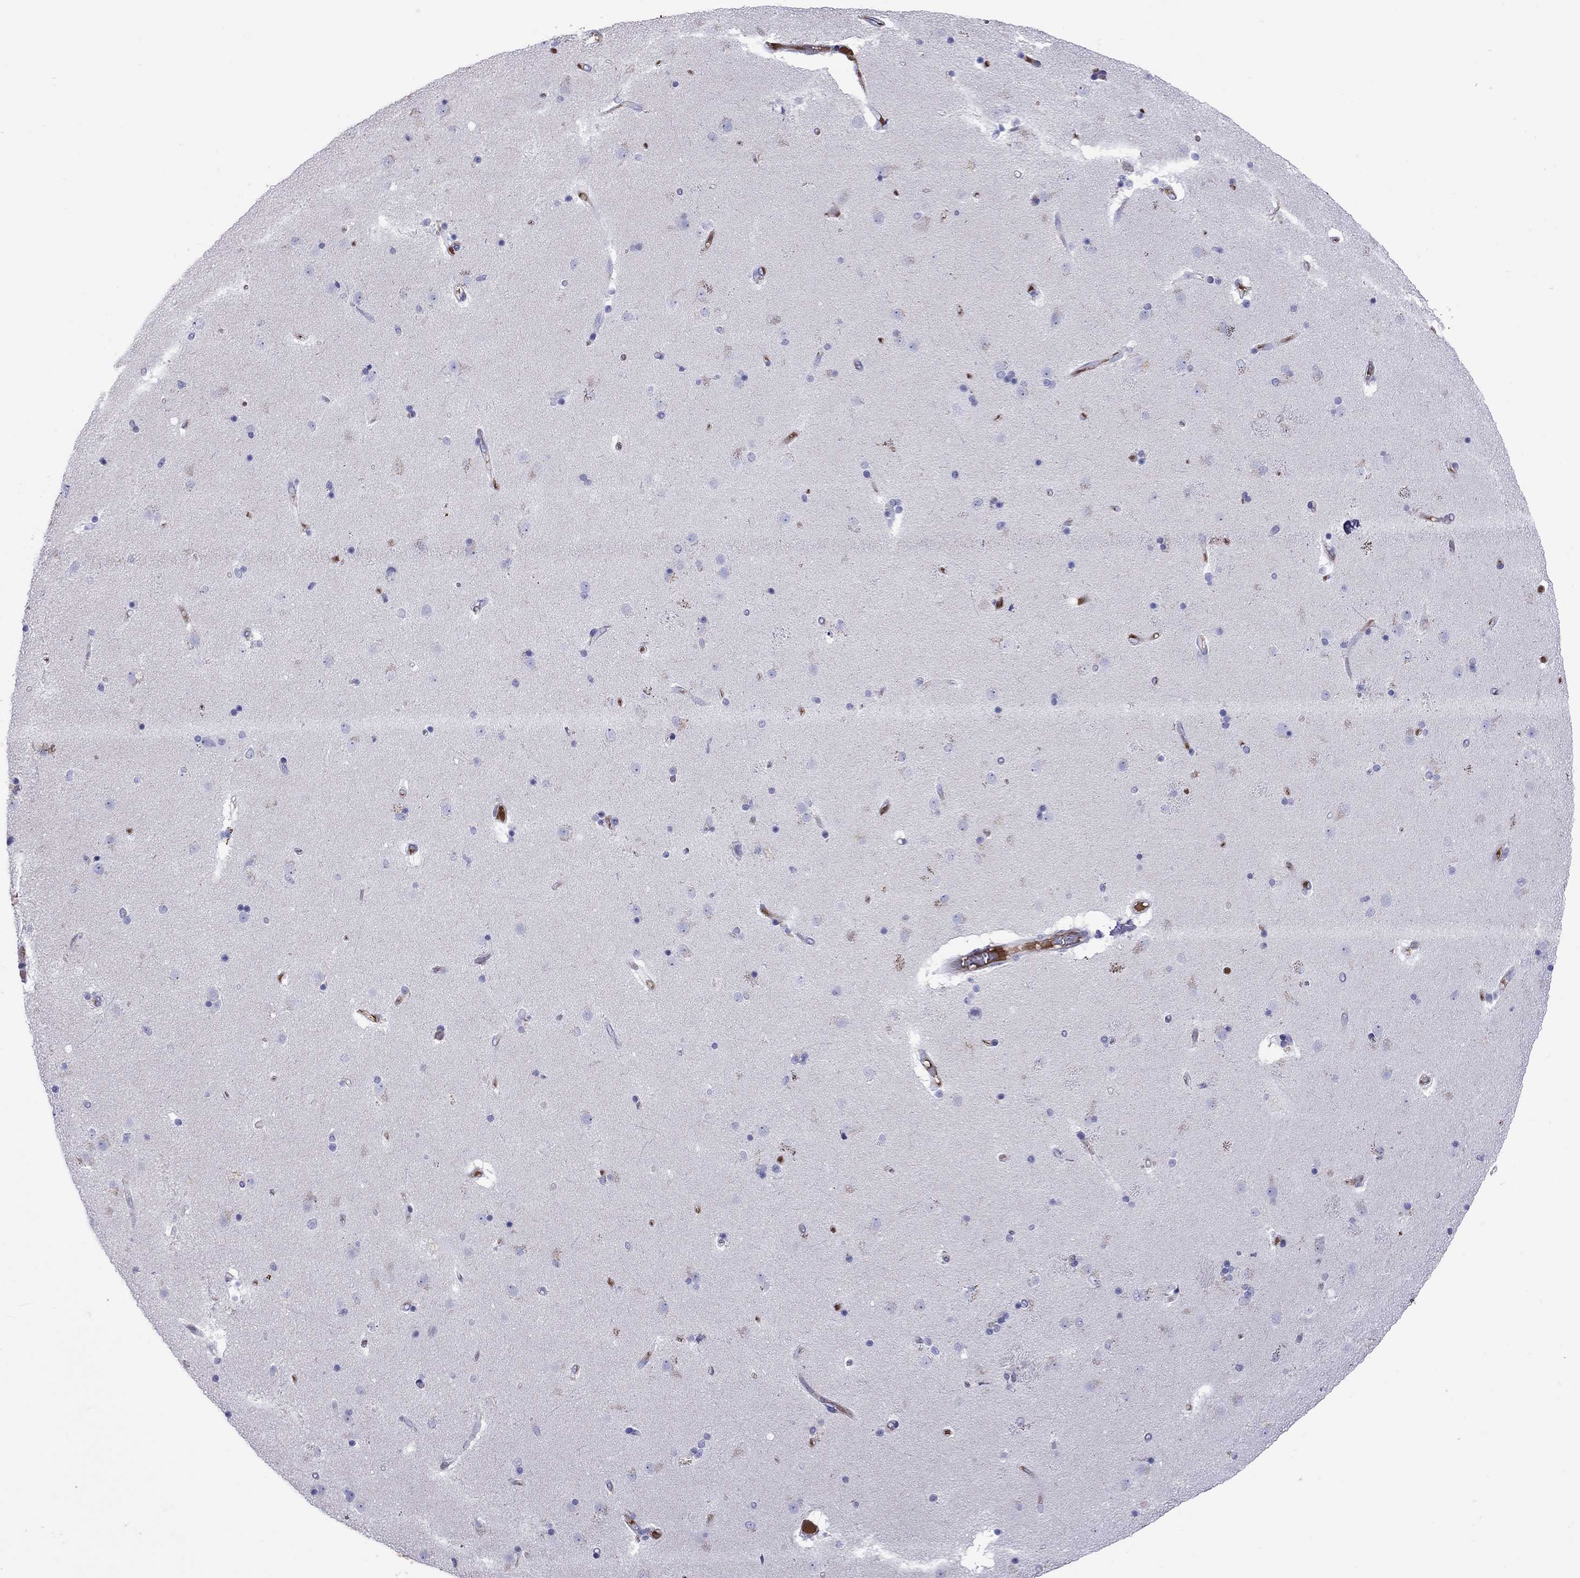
{"staining": {"intensity": "negative", "quantity": "none", "location": "none"}, "tissue": "caudate", "cell_type": "Glial cells", "image_type": "normal", "snomed": [{"axis": "morphology", "description": "Normal tissue, NOS"}, {"axis": "topography", "description": "Lateral ventricle wall"}], "caption": "Immunohistochemical staining of unremarkable caudate demonstrates no significant positivity in glial cells. Brightfield microscopy of immunohistochemistry stained with DAB (3,3'-diaminobenzidine) (brown) and hematoxylin (blue), captured at high magnification.", "gene": "SERPINA3", "patient": {"sex": "female", "age": 71}}